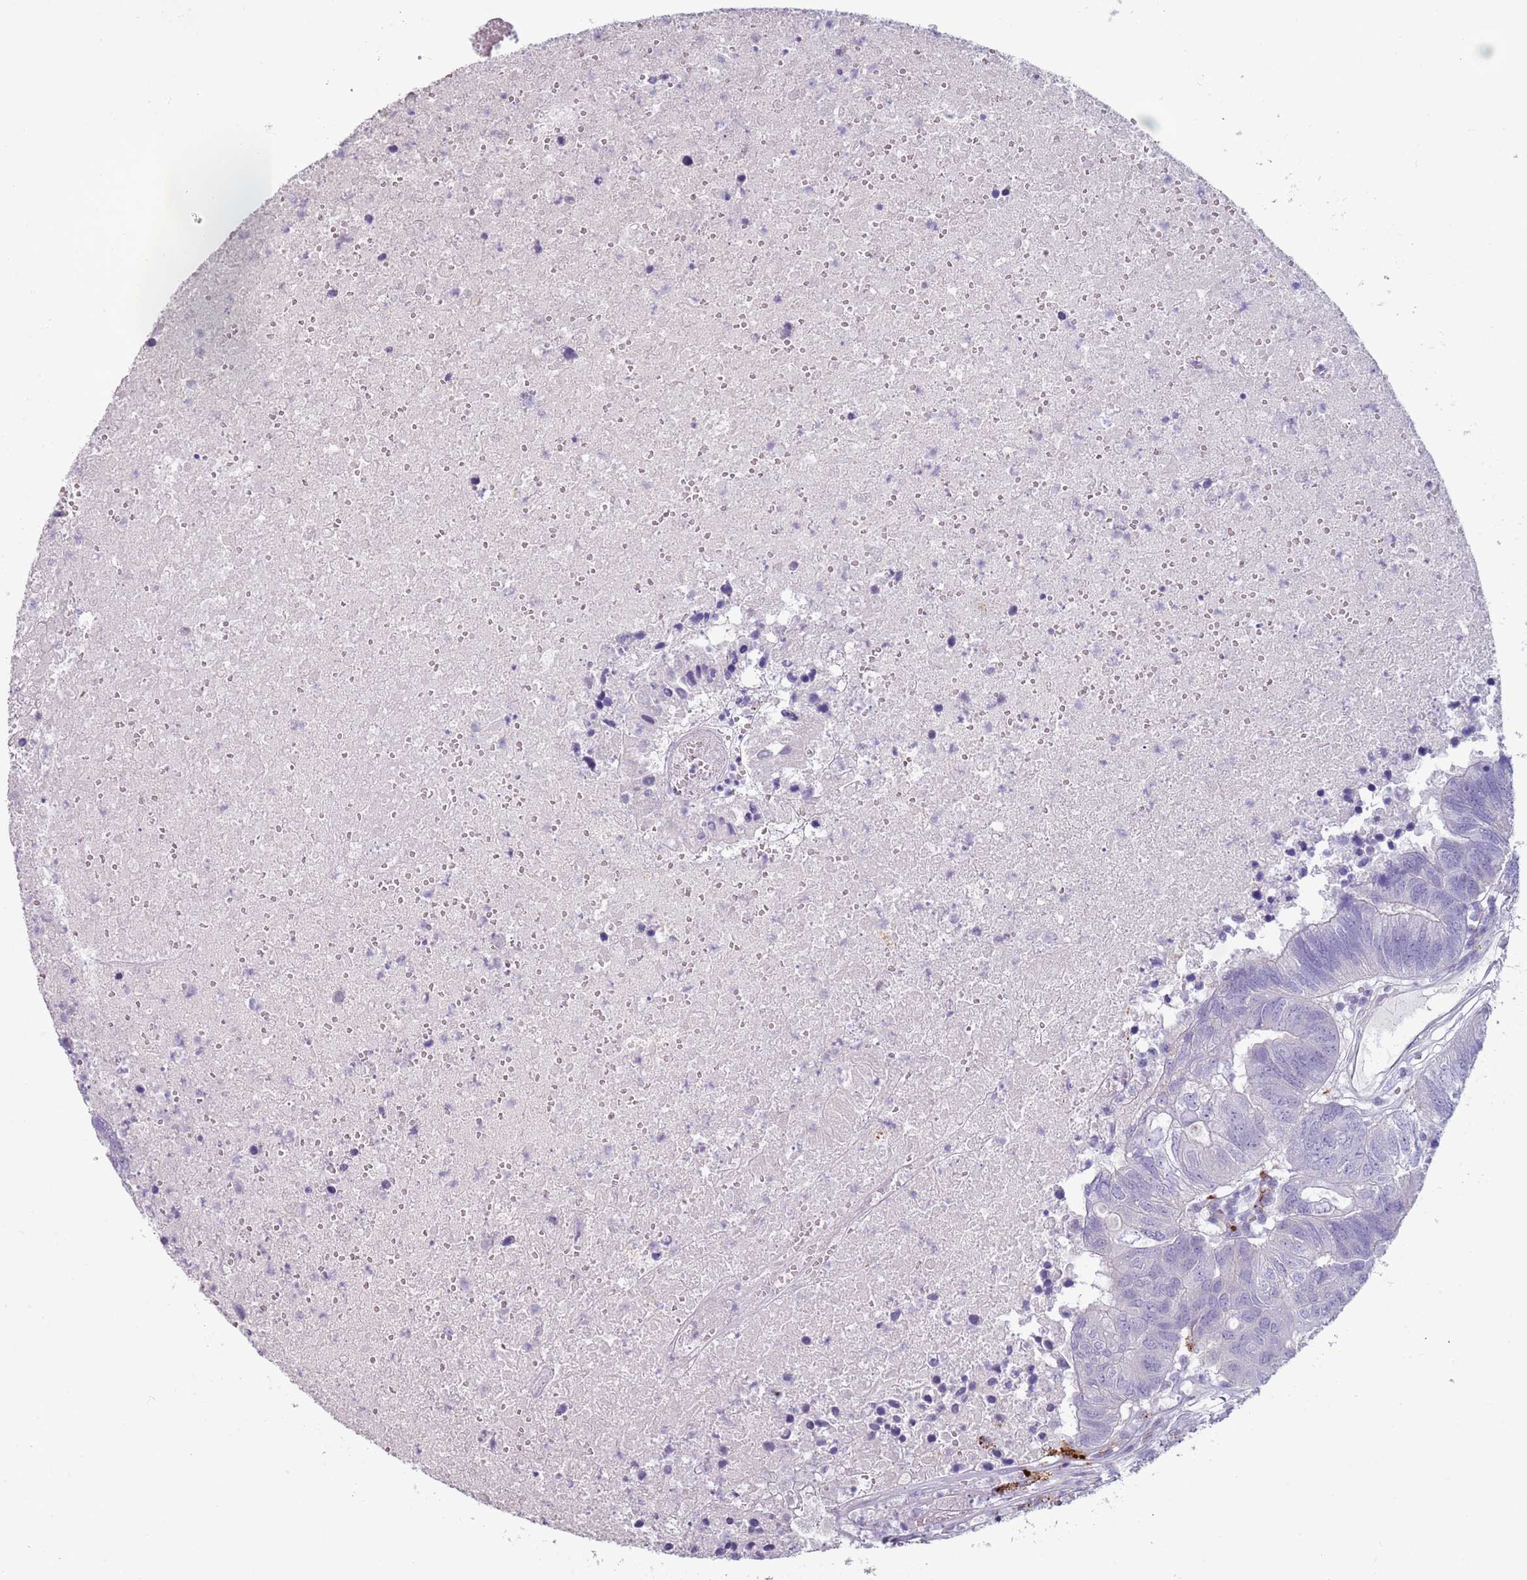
{"staining": {"intensity": "negative", "quantity": "none", "location": "none"}, "tissue": "colorectal cancer", "cell_type": "Tumor cells", "image_type": "cancer", "snomed": [{"axis": "morphology", "description": "Adenocarcinoma, NOS"}, {"axis": "topography", "description": "Colon"}], "caption": "Immunohistochemistry photomicrograph of colorectal cancer (adenocarcinoma) stained for a protein (brown), which shows no expression in tumor cells.", "gene": "NWD2", "patient": {"sex": "female", "age": 48}}